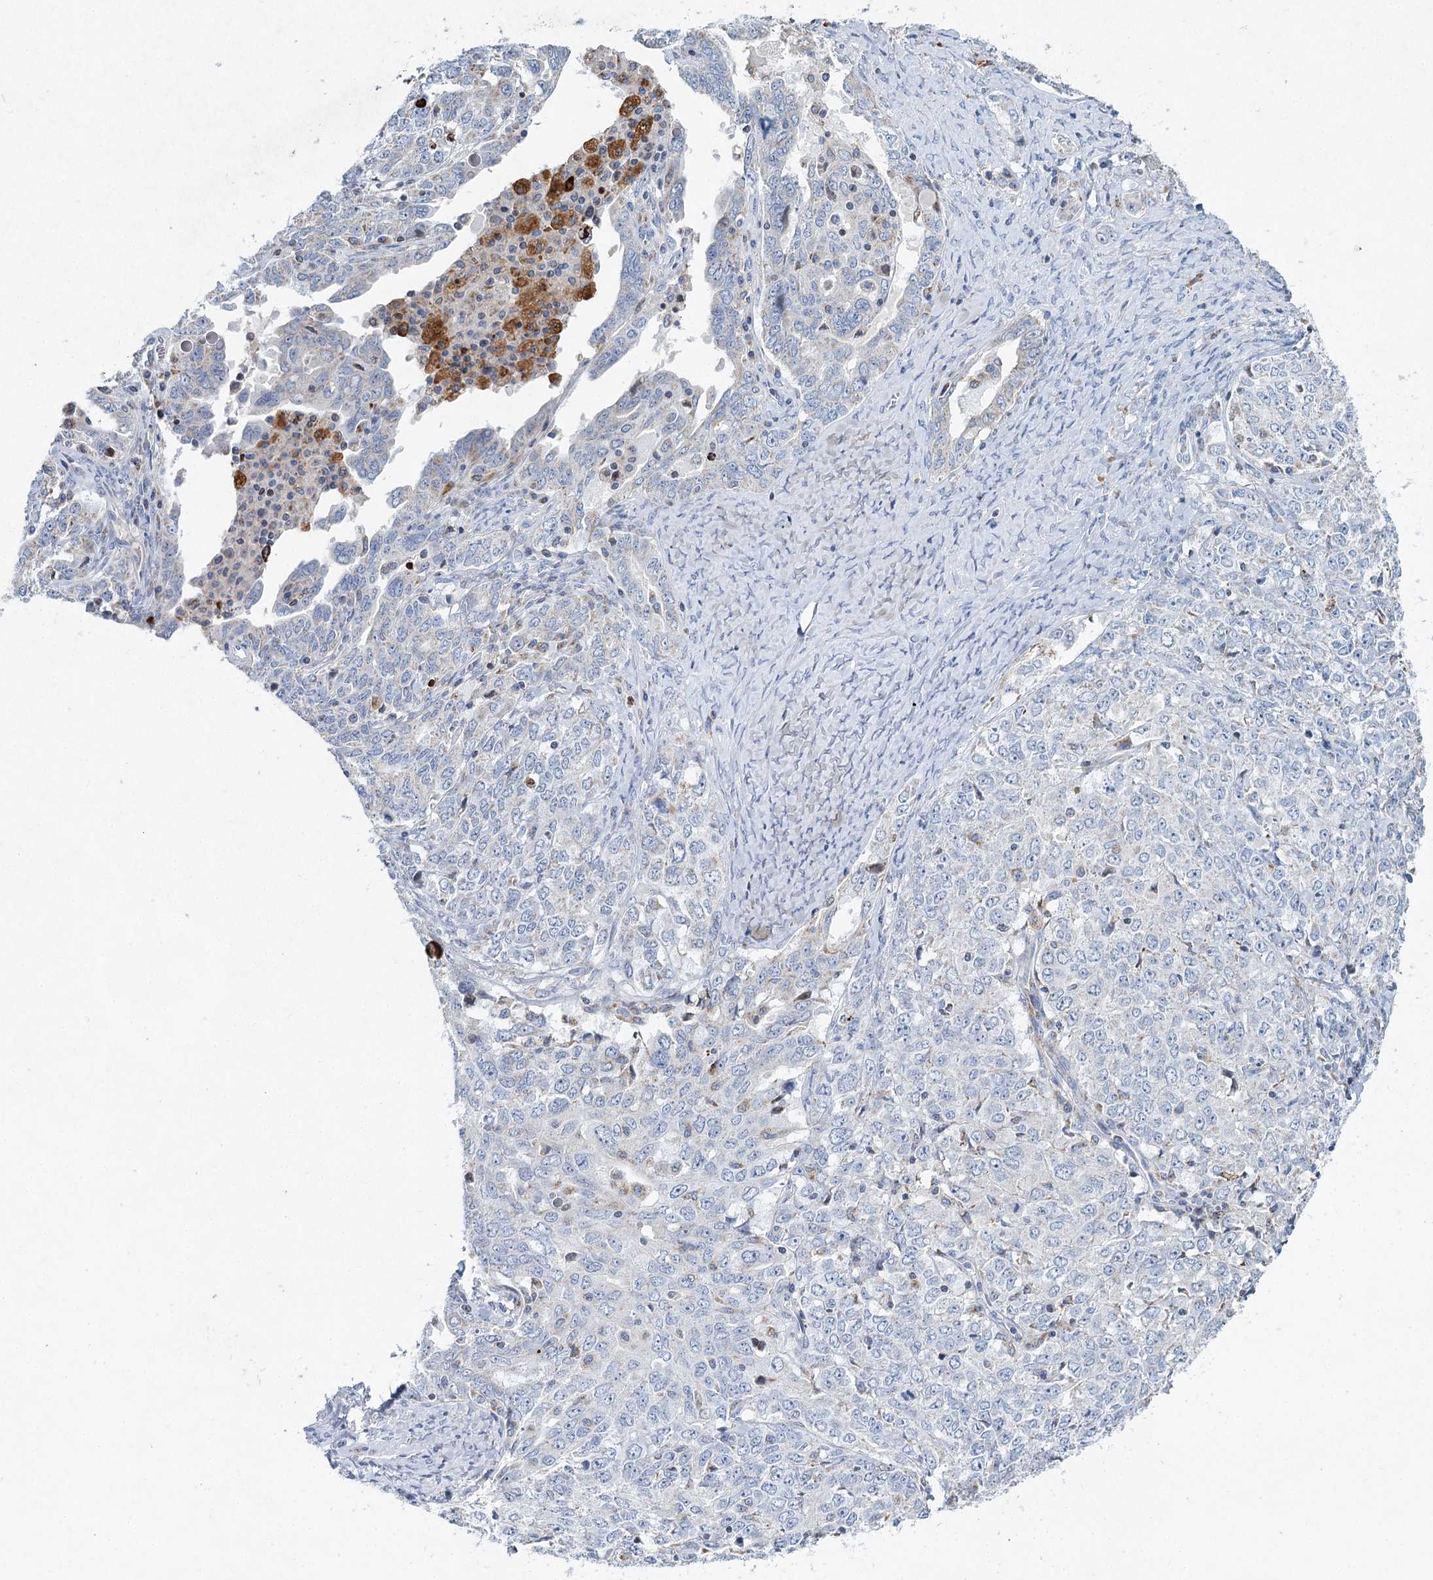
{"staining": {"intensity": "weak", "quantity": "<25%", "location": "cytoplasmic/membranous"}, "tissue": "ovarian cancer", "cell_type": "Tumor cells", "image_type": "cancer", "snomed": [{"axis": "morphology", "description": "Carcinoma, endometroid"}, {"axis": "topography", "description": "Ovary"}], "caption": "Photomicrograph shows no protein expression in tumor cells of endometroid carcinoma (ovarian) tissue.", "gene": "XPO6", "patient": {"sex": "female", "age": 62}}